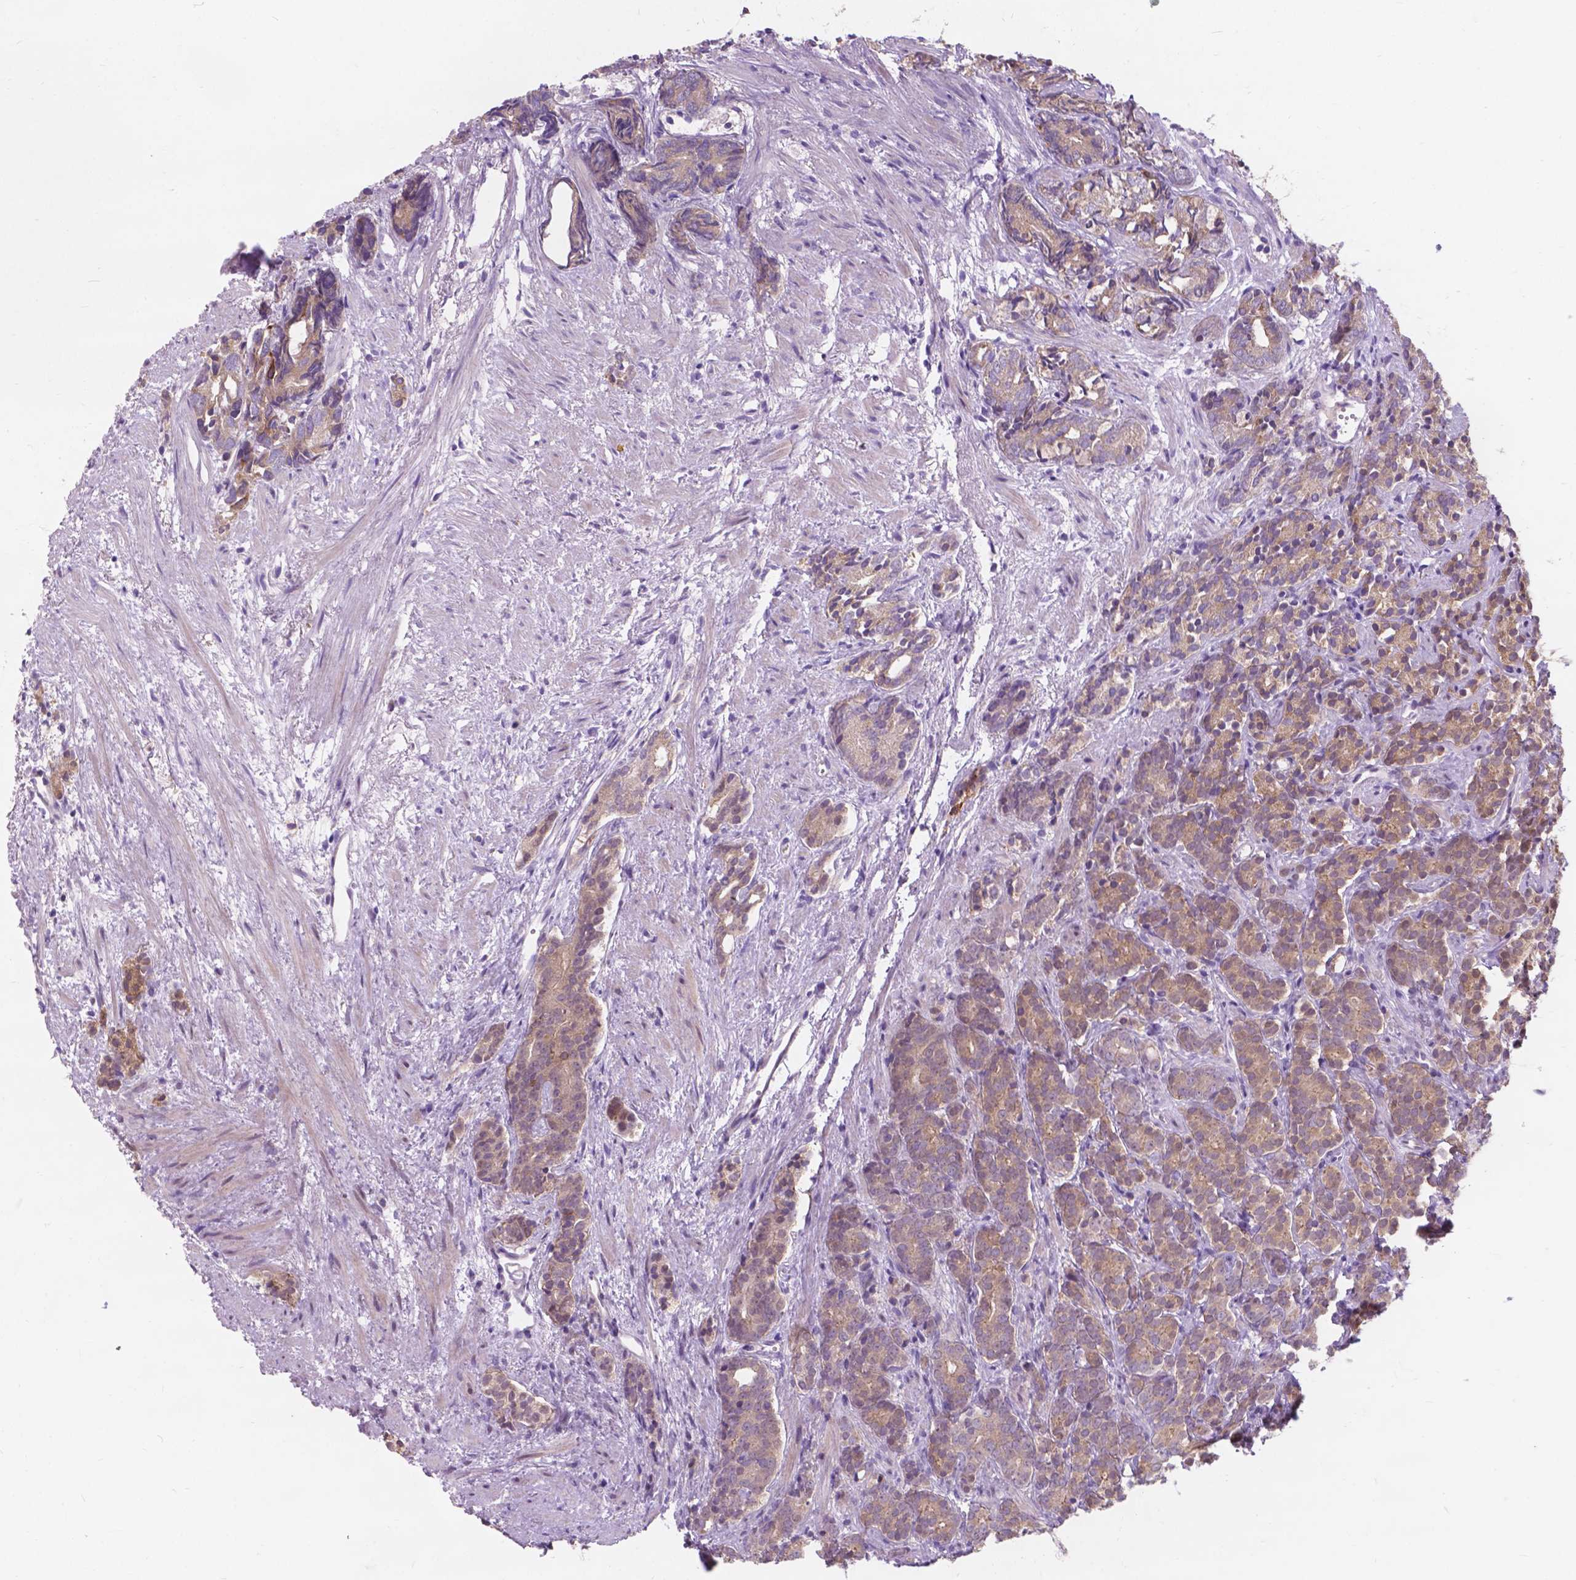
{"staining": {"intensity": "weak", "quantity": ">75%", "location": "cytoplasmic/membranous"}, "tissue": "prostate cancer", "cell_type": "Tumor cells", "image_type": "cancer", "snomed": [{"axis": "morphology", "description": "Adenocarcinoma, High grade"}, {"axis": "topography", "description": "Prostate"}], "caption": "A histopathology image of prostate cancer stained for a protein demonstrates weak cytoplasmic/membranous brown staining in tumor cells. (IHC, brightfield microscopy, high magnification).", "gene": "MYH14", "patient": {"sex": "male", "age": 84}}